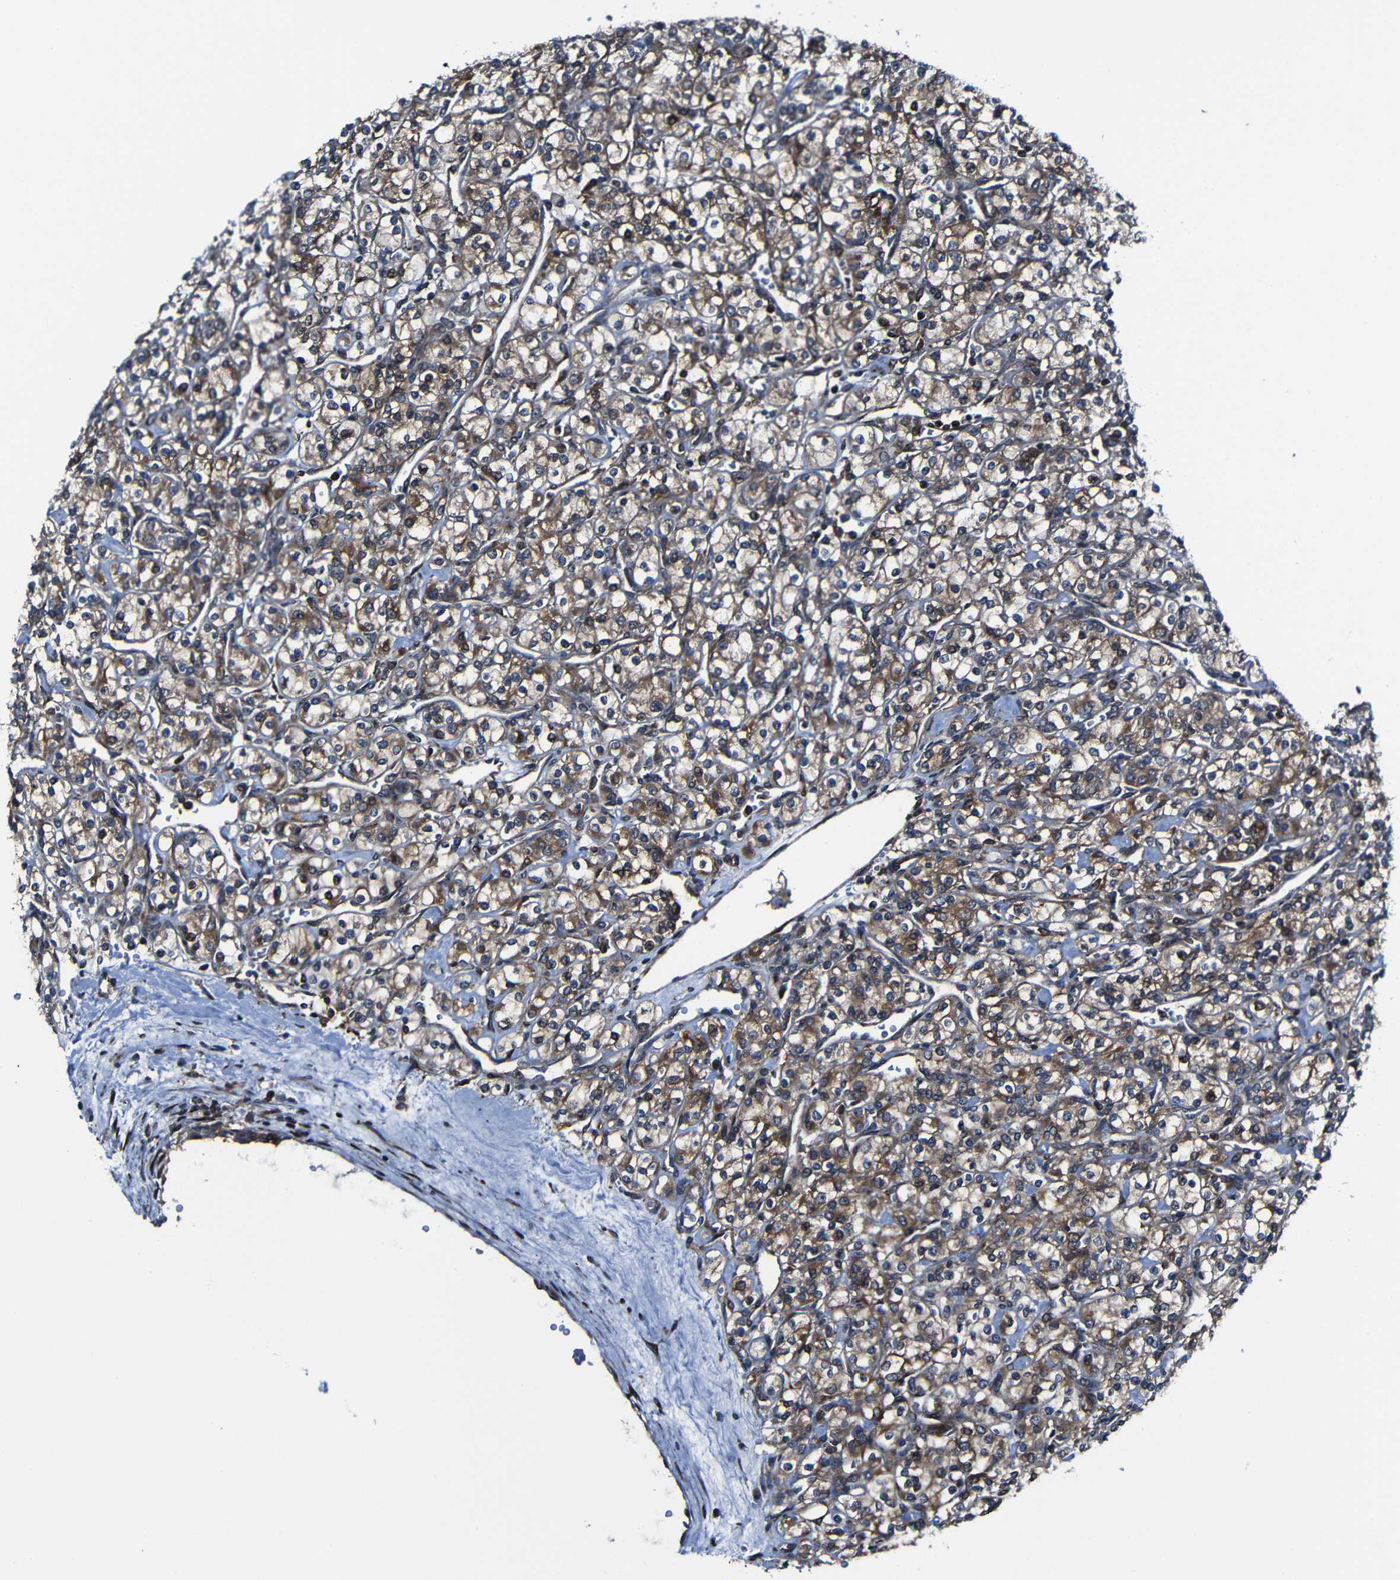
{"staining": {"intensity": "moderate", "quantity": ">75%", "location": "cytoplasmic/membranous"}, "tissue": "renal cancer", "cell_type": "Tumor cells", "image_type": "cancer", "snomed": [{"axis": "morphology", "description": "Adenocarcinoma, NOS"}, {"axis": "topography", "description": "Kidney"}], "caption": "Immunohistochemical staining of adenocarcinoma (renal) shows moderate cytoplasmic/membranous protein positivity in about >75% of tumor cells. (DAB (3,3'-diaminobenzidine) IHC, brown staining for protein, blue staining for nuclei).", "gene": "KIAA0513", "patient": {"sex": "male", "age": 77}}